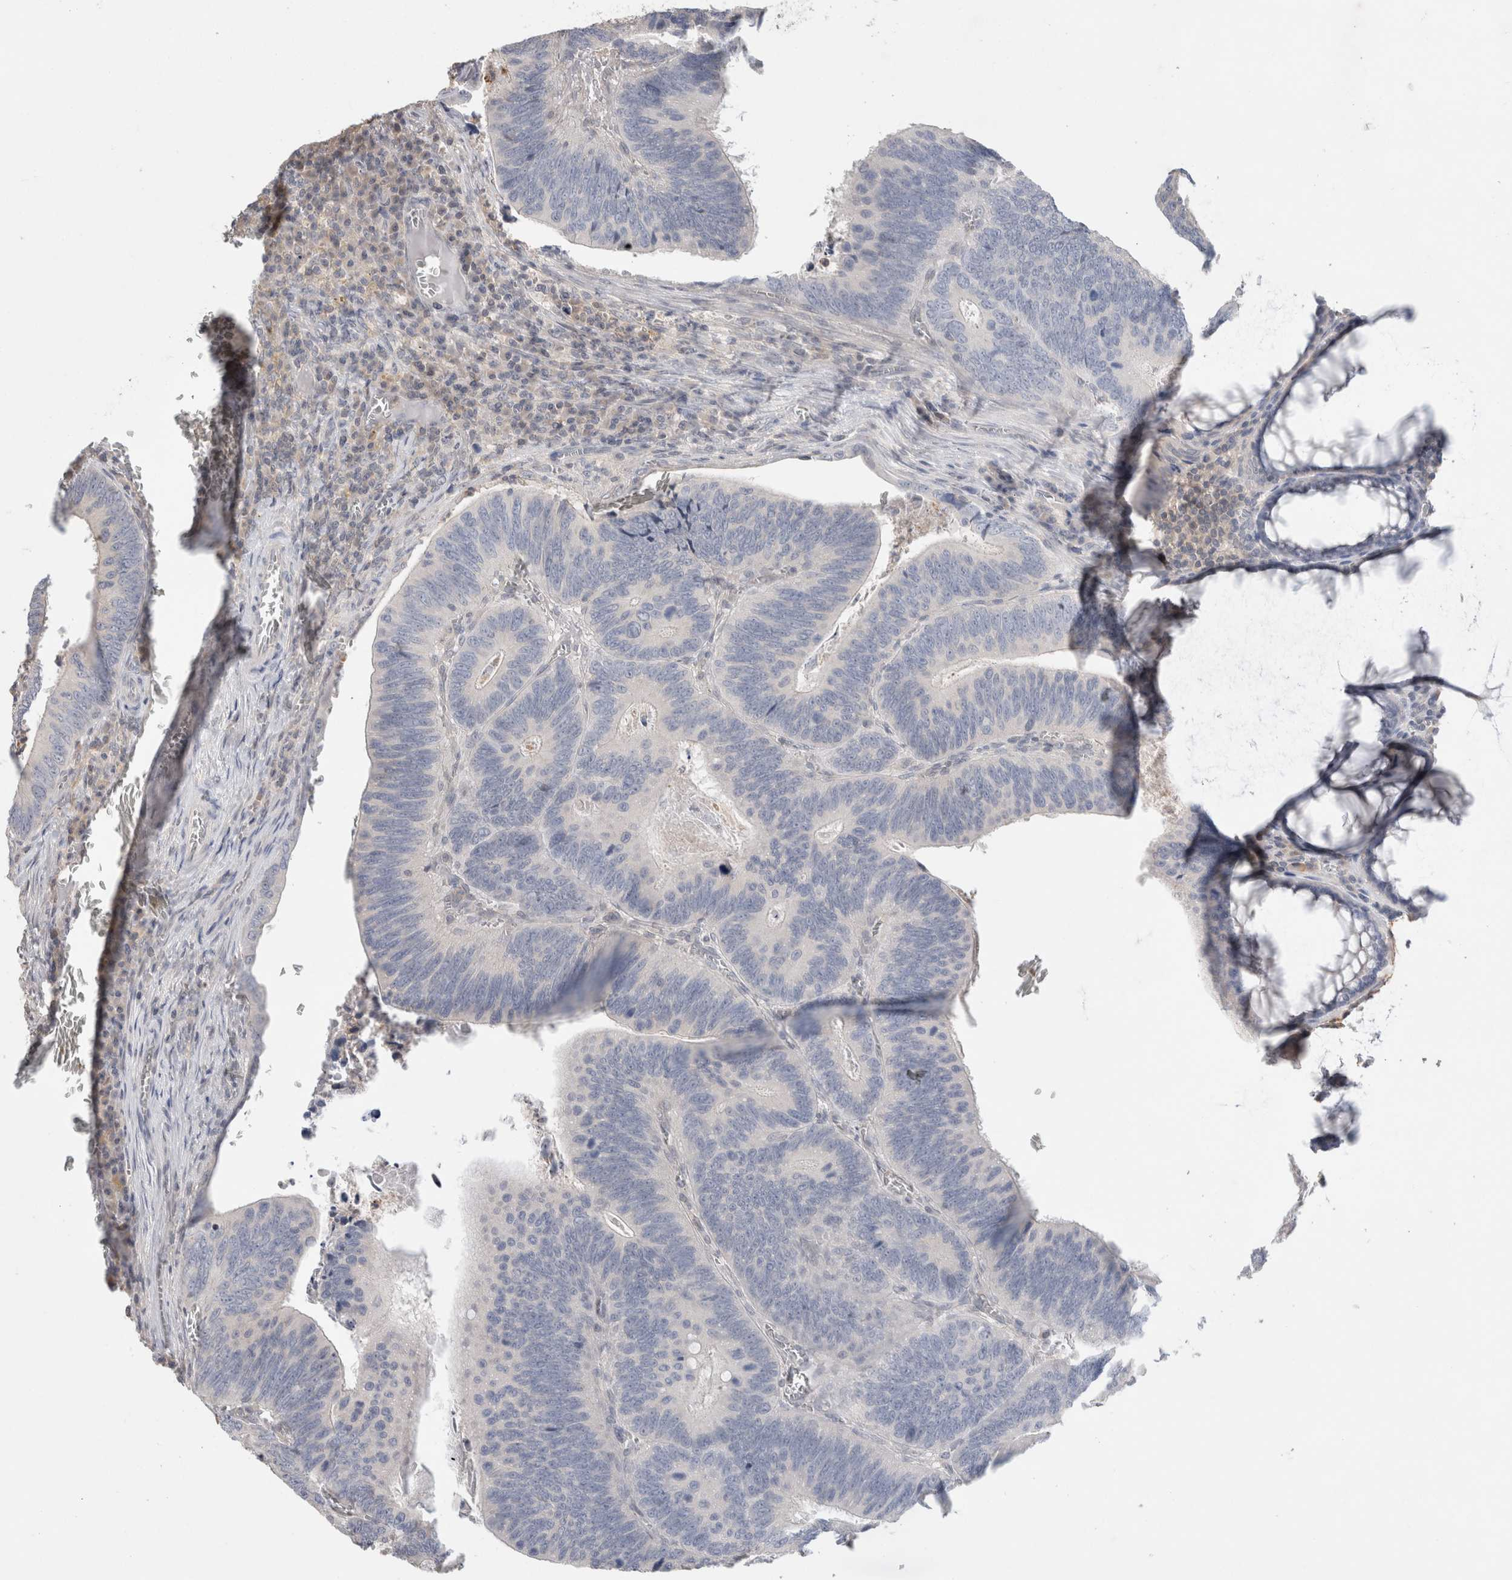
{"staining": {"intensity": "negative", "quantity": "none", "location": "none"}, "tissue": "colorectal cancer", "cell_type": "Tumor cells", "image_type": "cancer", "snomed": [{"axis": "morphology", "description": "Inflammation, NOS"}, {"axis": "morphology", "description": "Adenocarcinoma, NOS"}, {"axis": "topography", "description": "Colon"}], "caption": "The IHC micrograph has no significant positivity in tumor cells of colorectal adenocarcinoma tissue.", "gene": "TRIM5", "patient": {"sex": "male", "age": 72}}